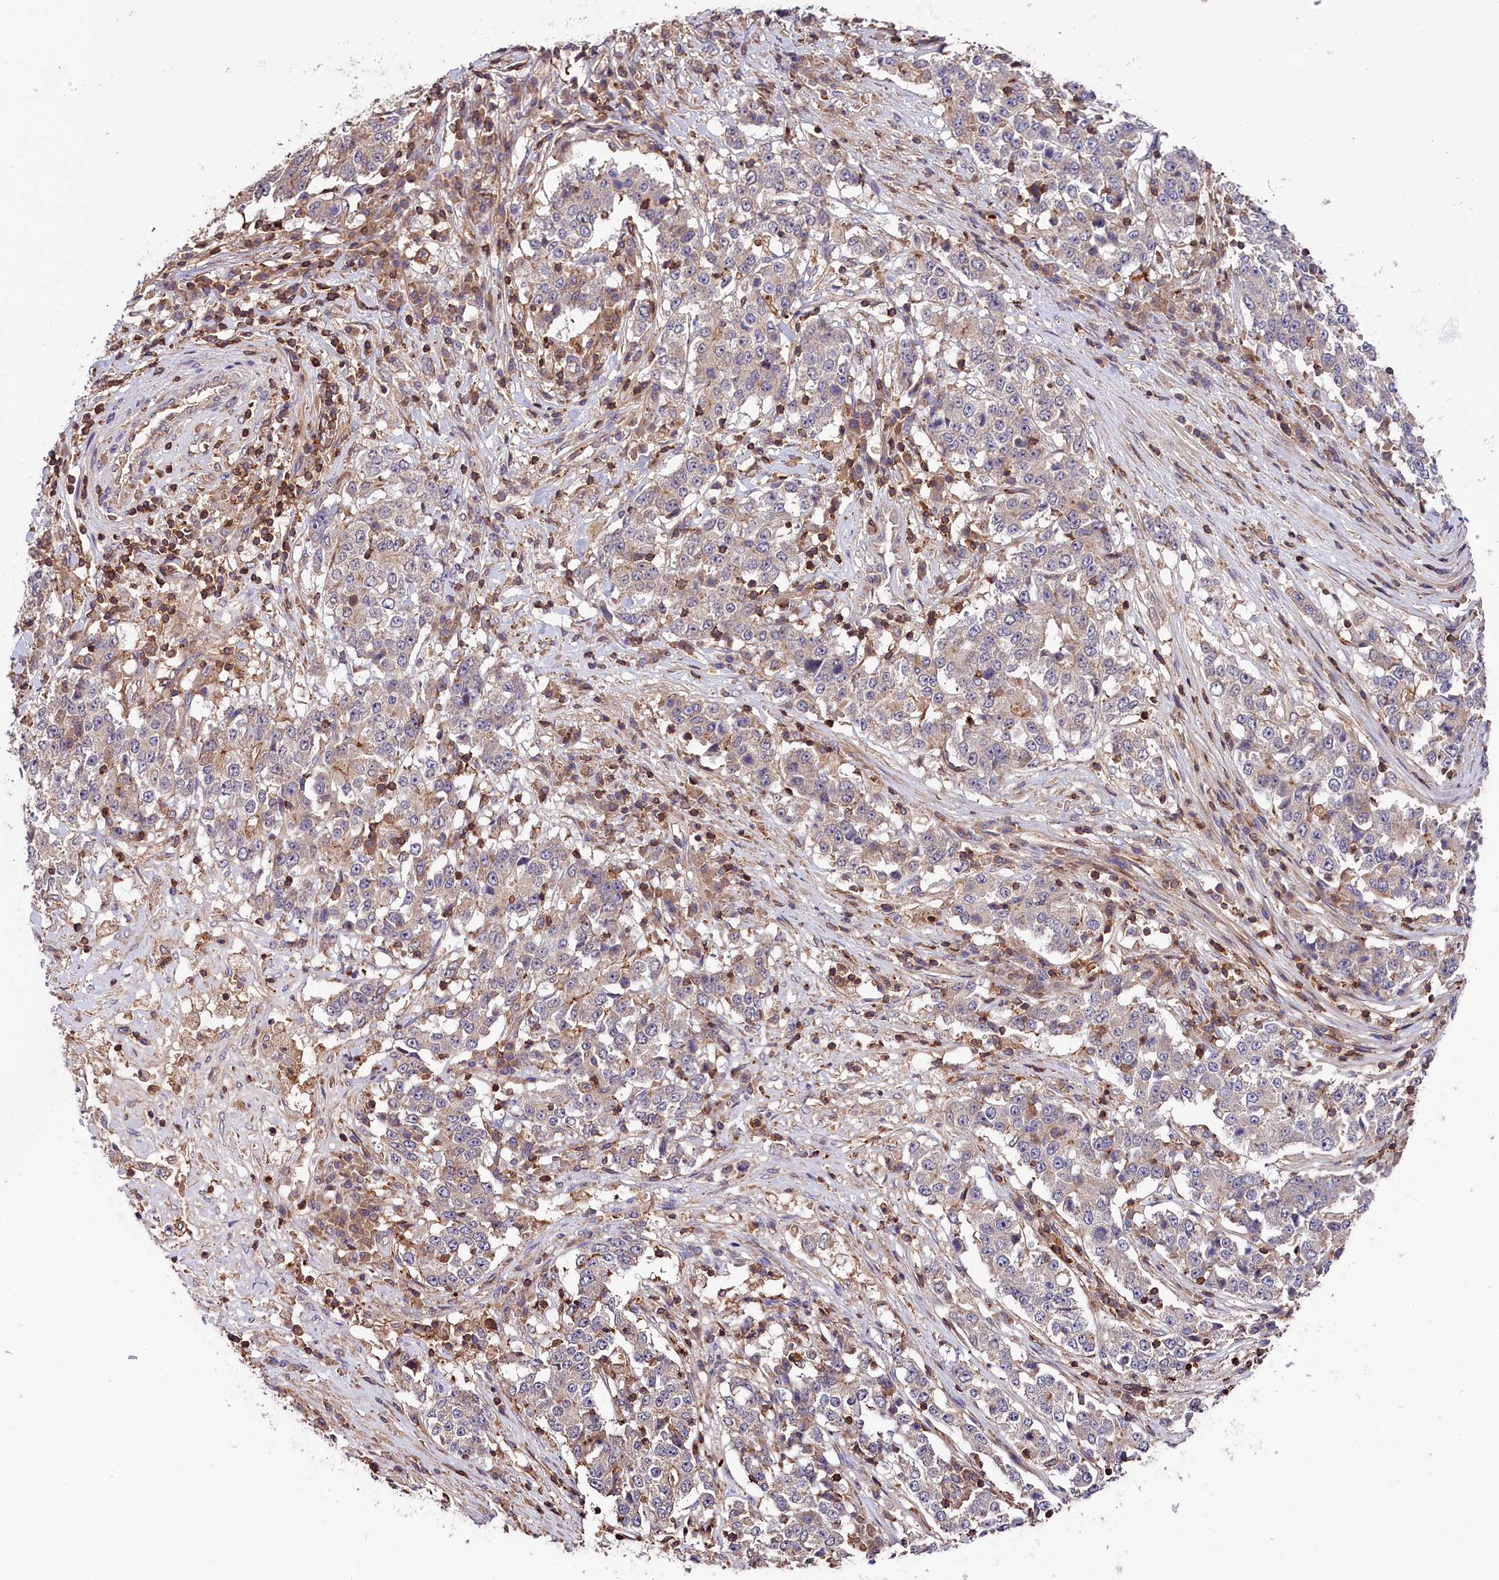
{"staining": {"intensity": "weak", "quantity": "<25%", "location": "cytoplasmic/membranous"}, "tissue": "stomach cancer", "cell_type": "Tumor cells", "image_type": "cancer", "snomed": [{"axis": "morphology", "description": "Adenocarcinoma, NOS"}, {"axis": "topography", "description": "Stomach"}], "caption": "Immunohistochemical staining of human stomach cancer (adenocarcinoma) exhibits no significant staining in tumor cells.", "gene": "SKIDA1", "patient": {"sex": "male", "age": 59}}